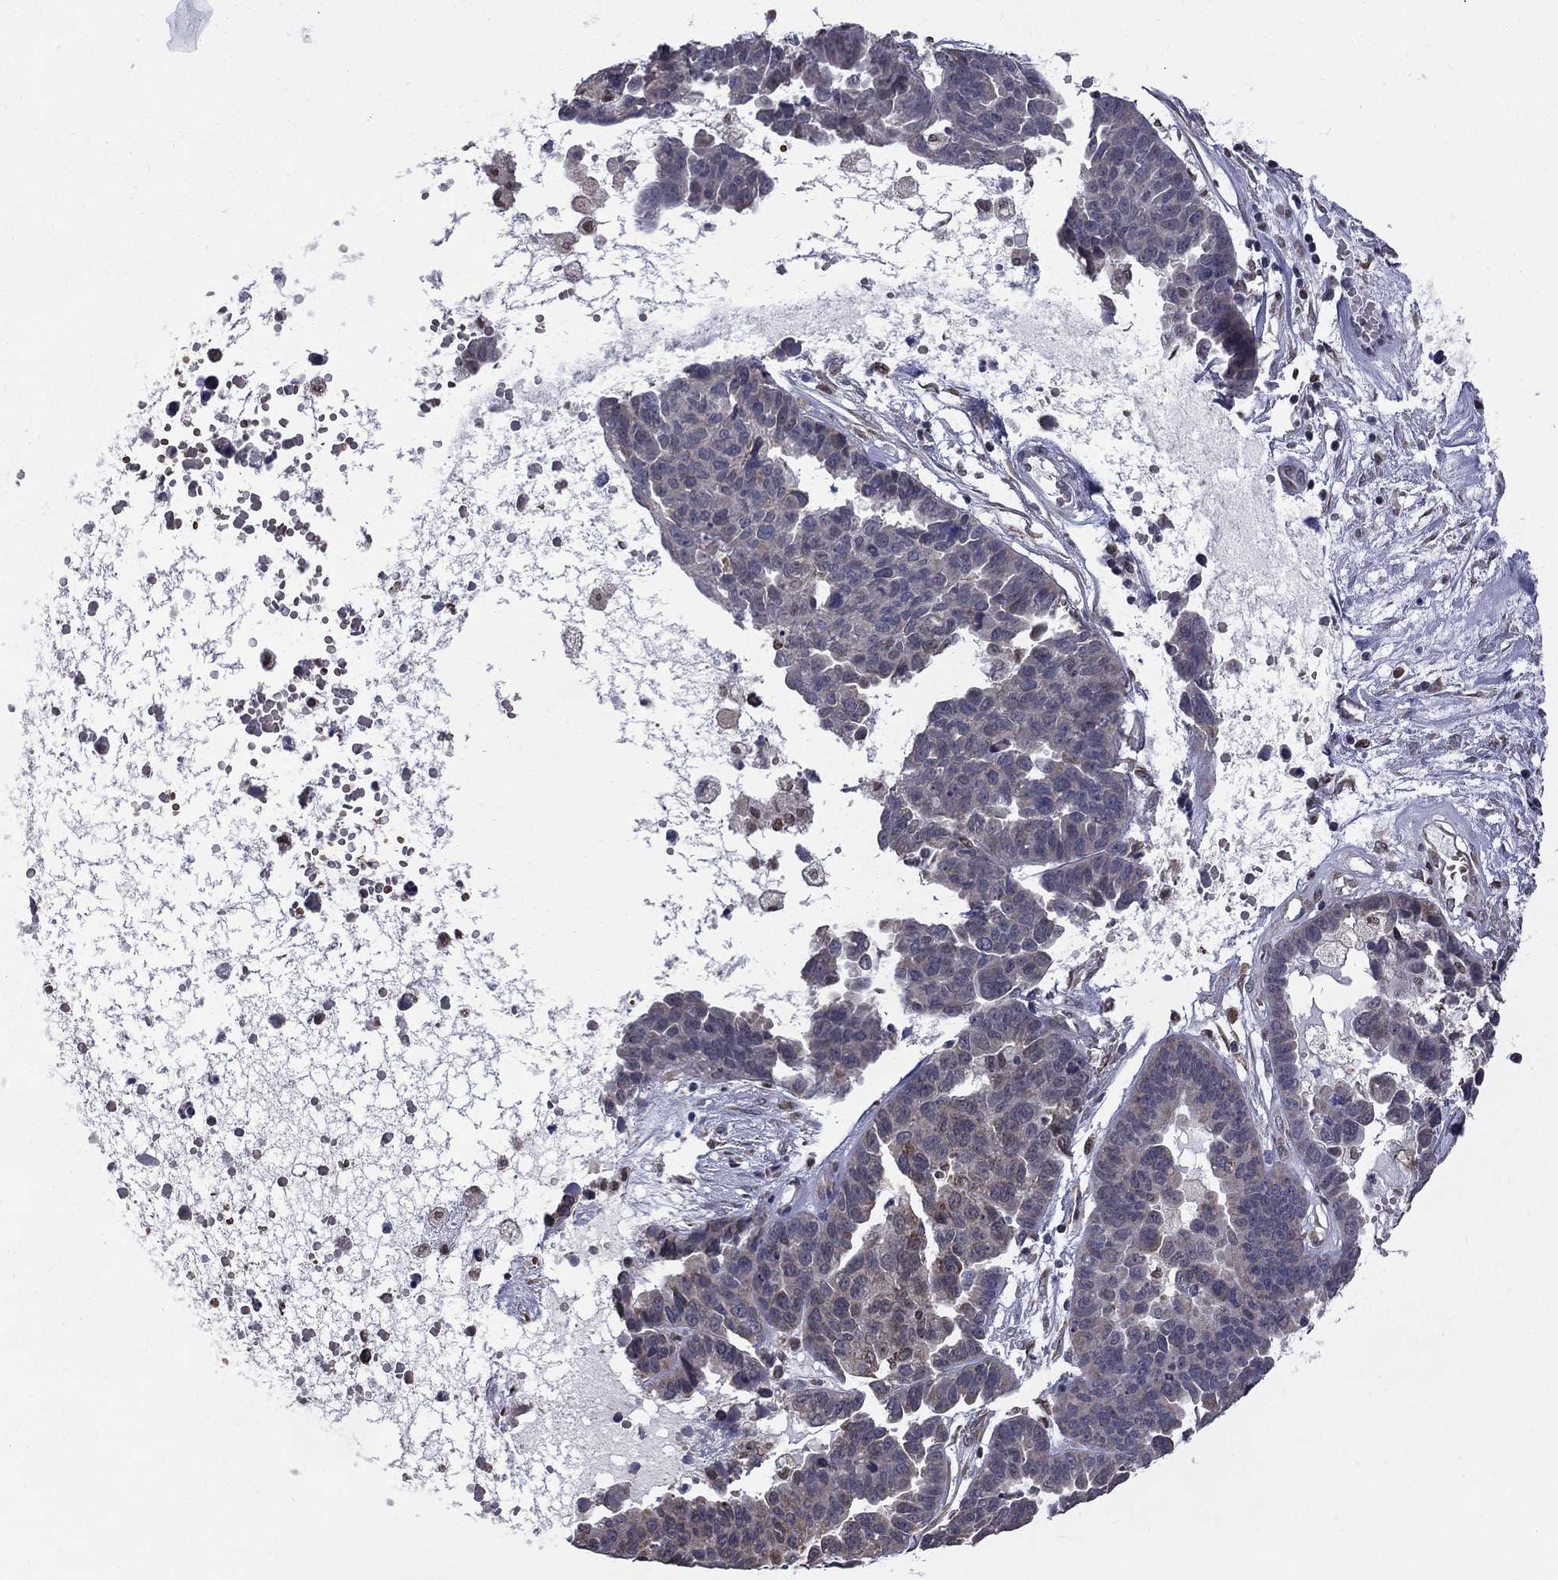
{"staining": {"intensity": "negative", "quantity": "none", "location": "none"}, "tissue": "ovarian cancer", "cell_type": "Tumor cells", "image_type": "cancer", "snomed": [{"axis": "morphology", "description": "Cystadenocarcinoma, serous, NOS"}, {"axis": "topography", "description": "Ovary"}], "caption": "The photomicrograph reveals no significant positivity in tumor cells of ovarian serous cystadenocarcinoma.", "gene": "HSPB2", "patient": {"sex": "female", "age": 87}}